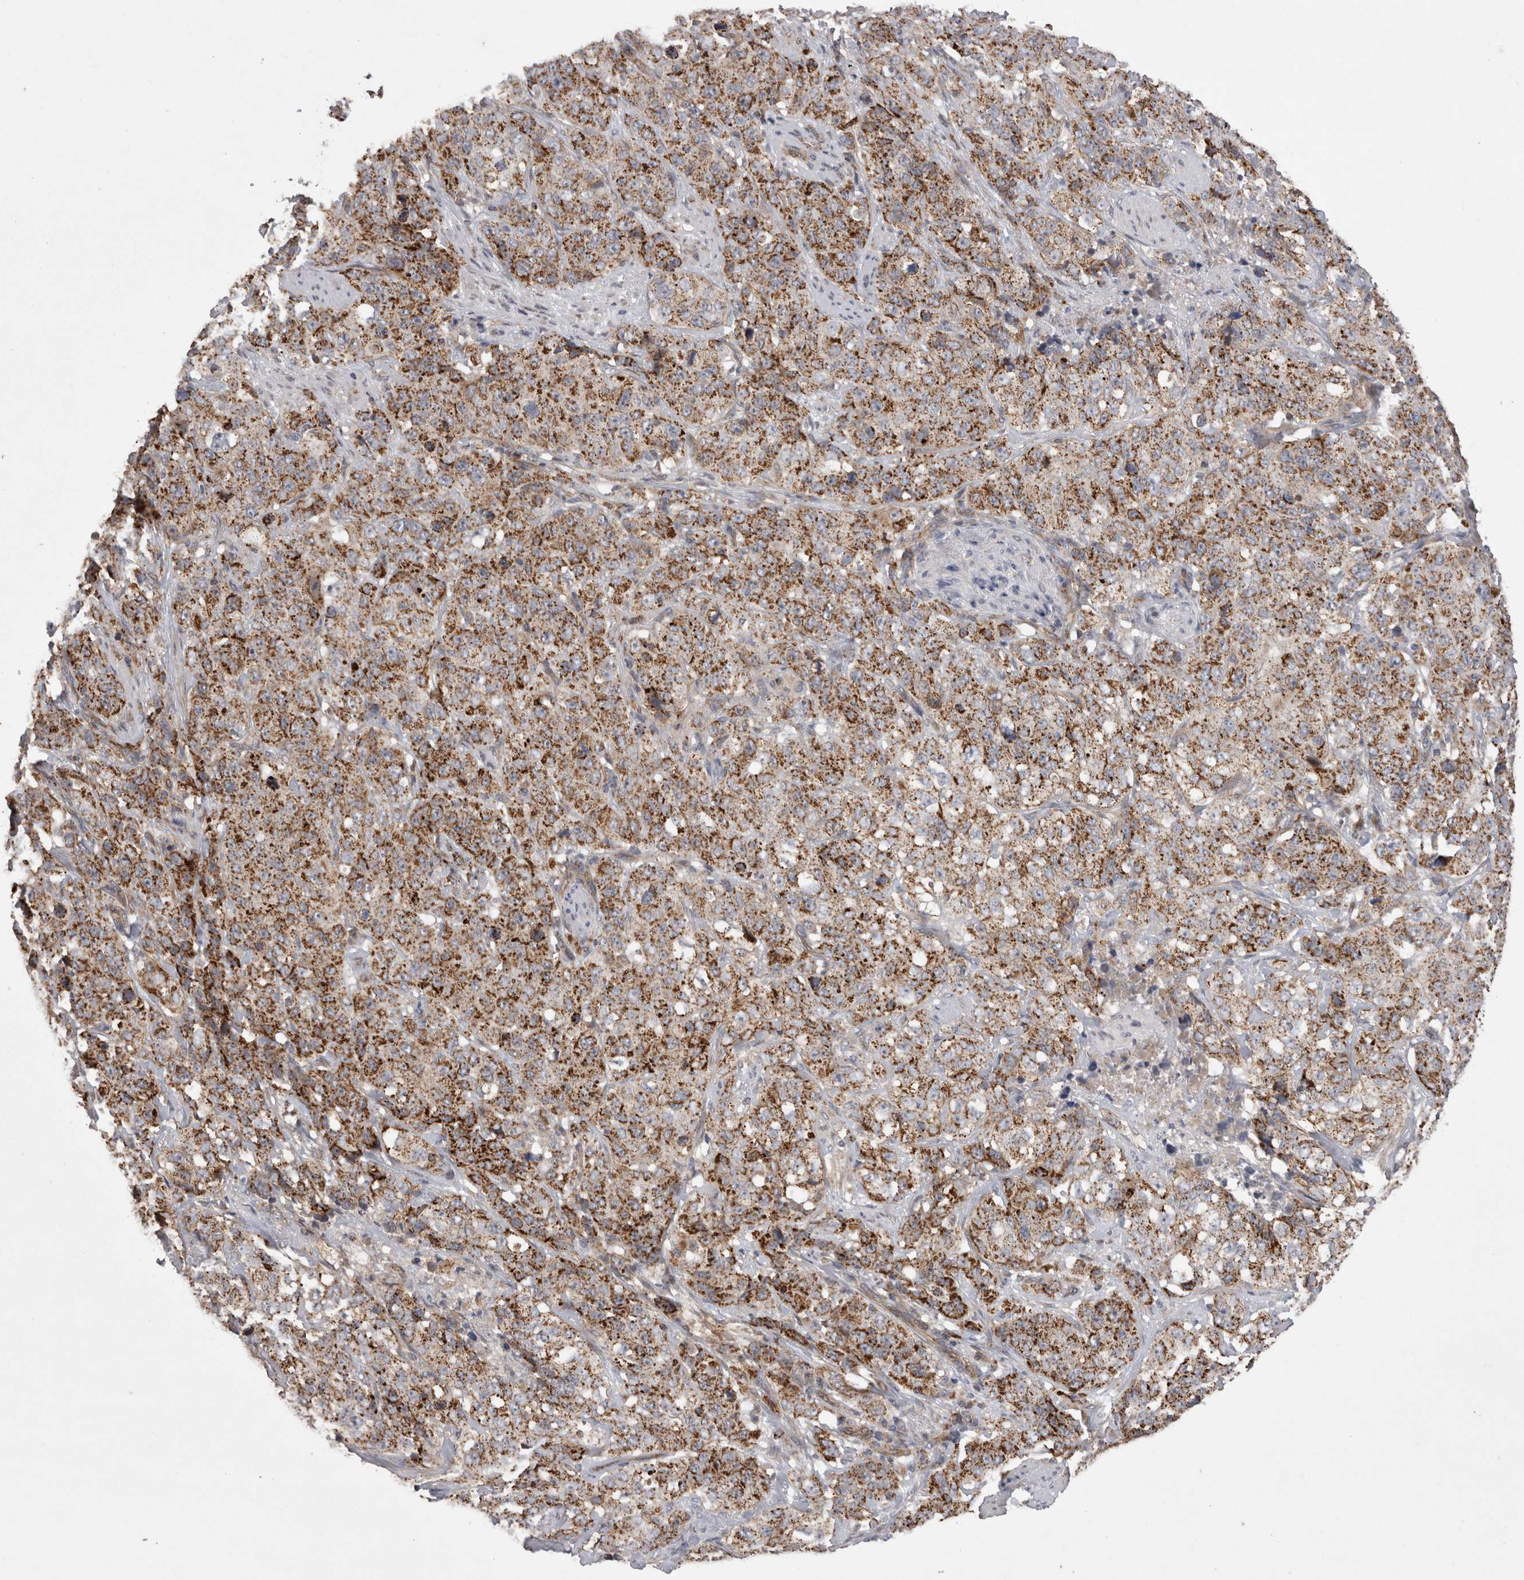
{"staining": {"intensity": "moderate", "quantity": ">75%", "location": "cytoplasmic/membranous"}, "tissue": "stomach cancer", "cell_type": "Tumor cells", "image_type": "cancer", "snomed": [{"axis": "morphology", "description": "Adenocarcinoma, NOS"}, {"axis": "topography", "description": "Stomach"}], "caption": "Tumor cells exhibit moderate cytoplasmic/membranous staining in about >75% of cells in stomach cancer.", "gene": "DARS2", "patient": {"sex": "male", "age": 48}}